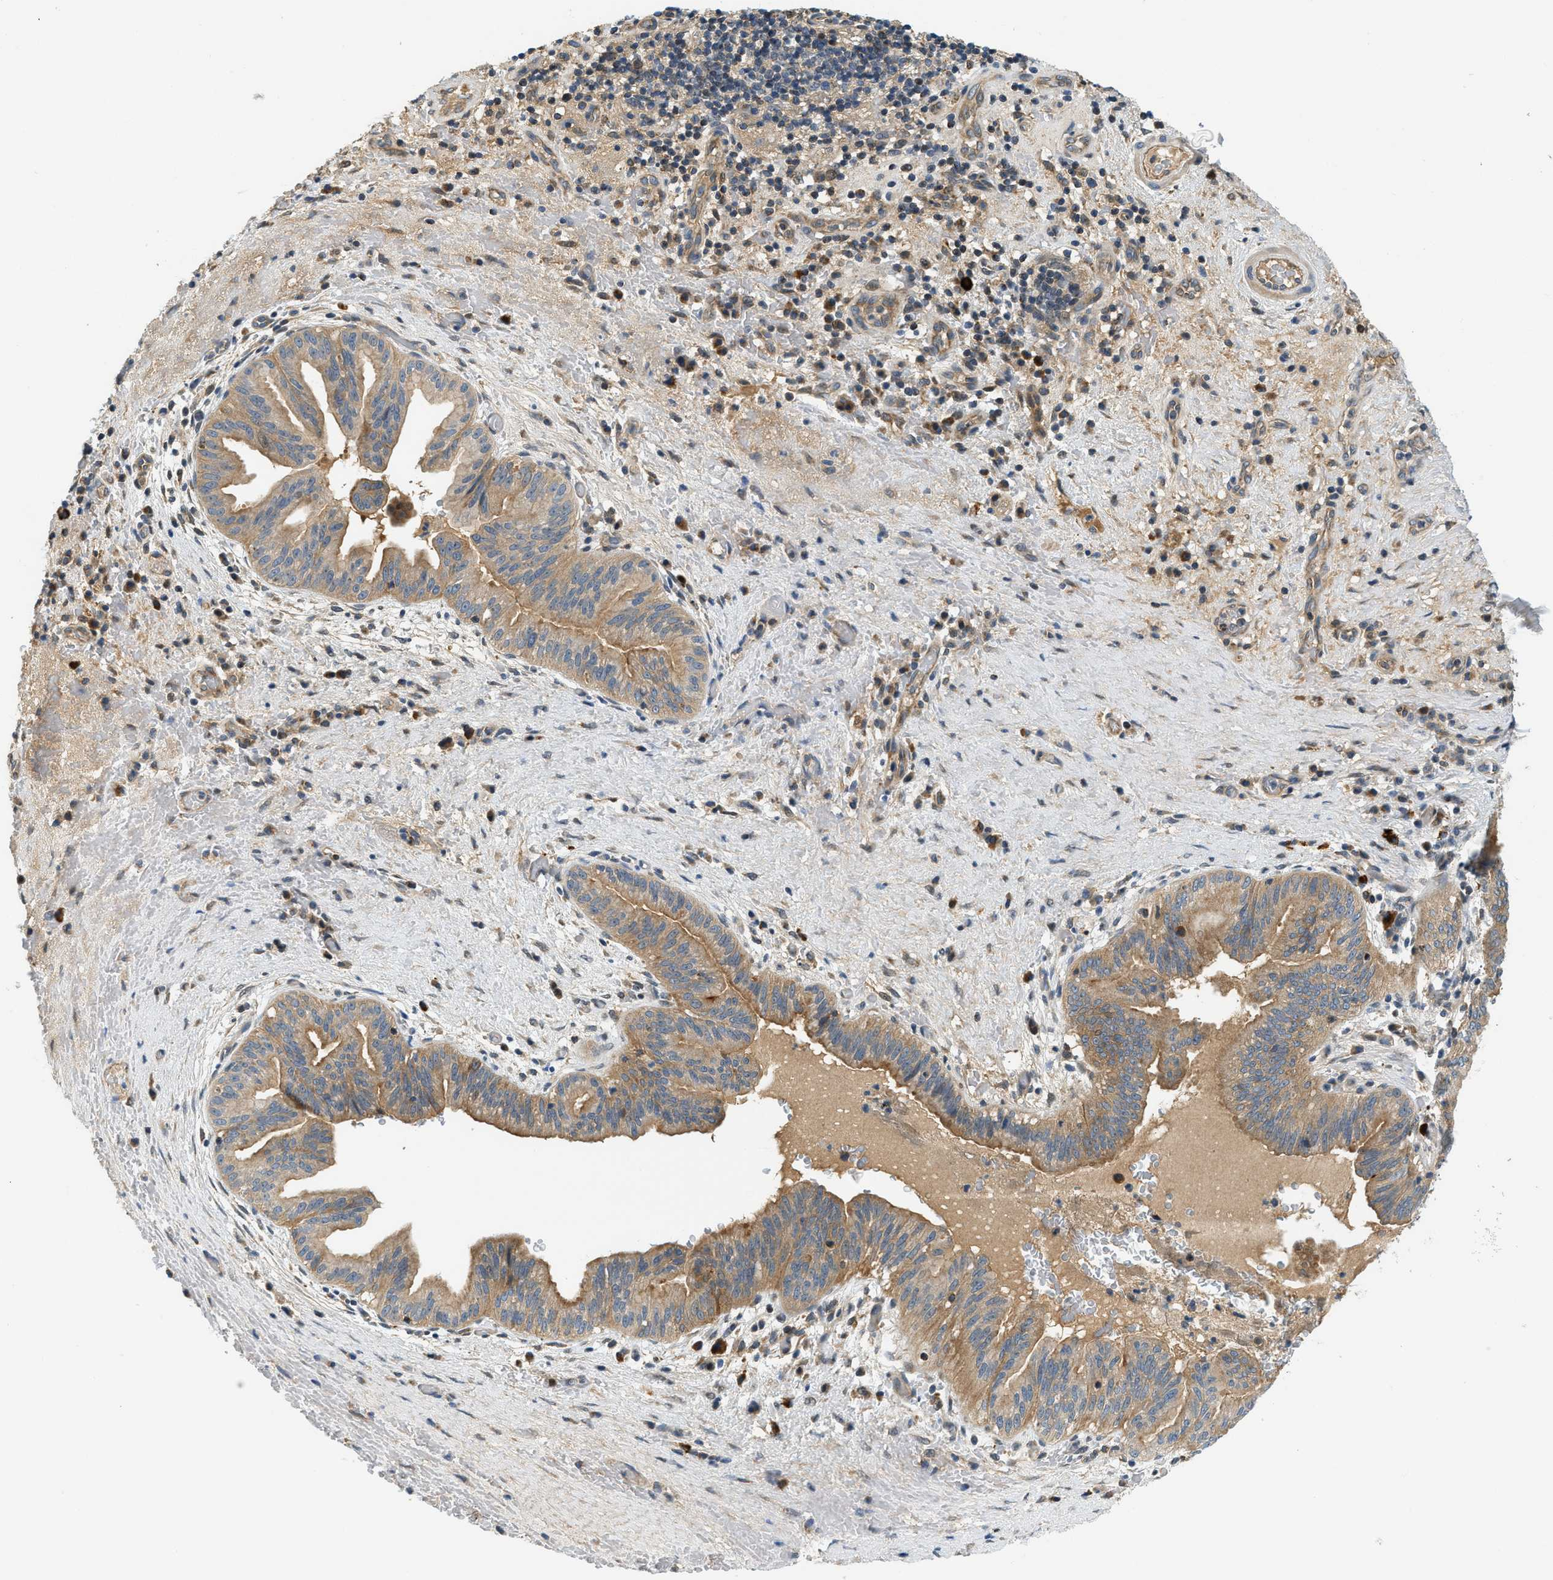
{"staining": {"intensity": "moderate", "quantity": ">75%", "location": "cytoplasmic/membranous"}, "tissue": "liver cancer", "cell_type": "Tumor cells", "image_type": "cancer", "snomed": [{"axis": "morphology", "description": "Cholangiocarcinoma"}, {"axis": "topography", "description": "Liver"}], "caption": "Liver cancer stained with a brown dye shows moderate cytoplasmic/membranous positive expression in approximately >75% of tumor cells.", "gene": "KCNK1", "patient": {"sex": "female", "age": 38}}